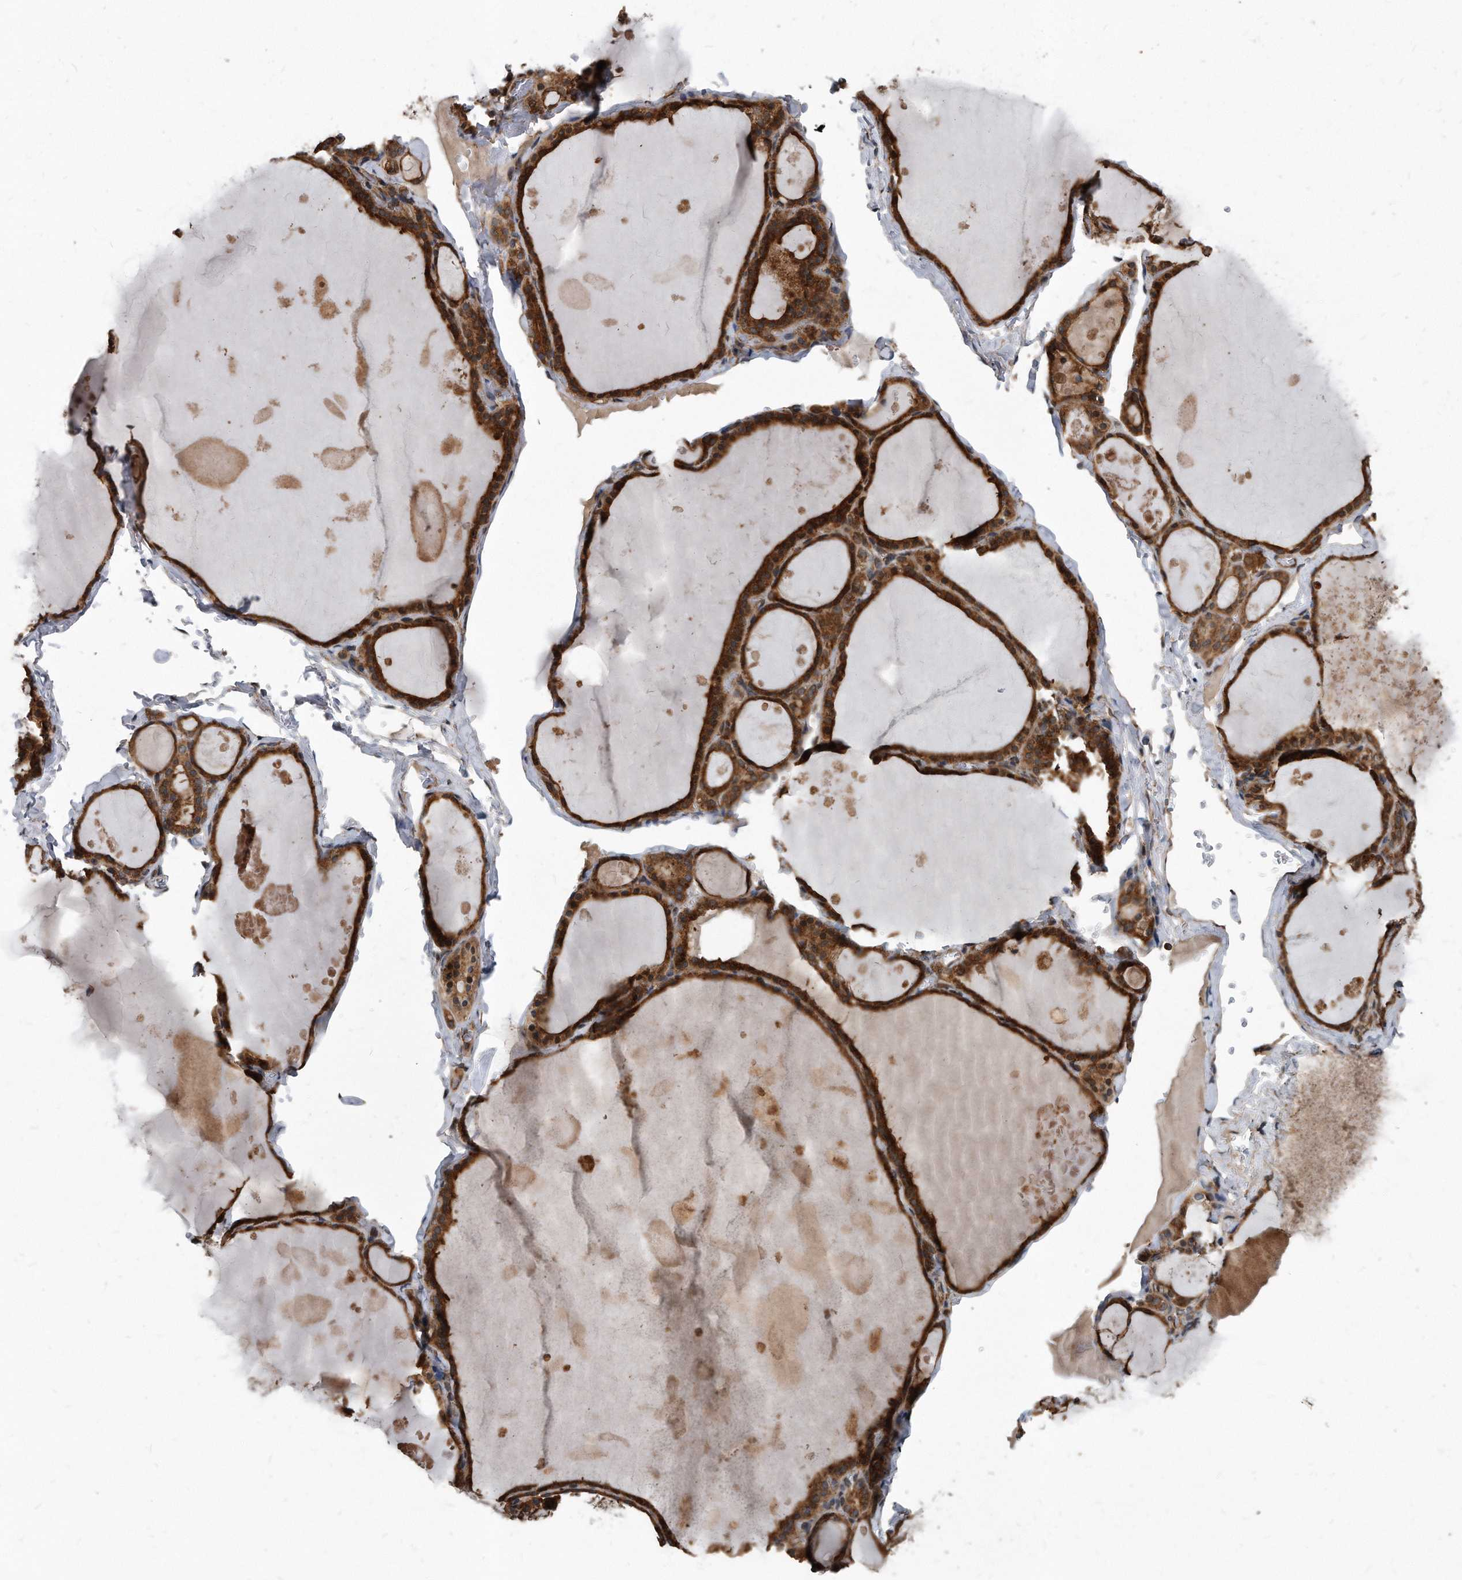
{"staining": {"intensity": "strong", "quantity": ">75%", "location": "cytoplasmic/membranous"}, "tissue": "thyroid gland", "cell_type": "Glandular cells", "image_type": "normal", "snomed": [{"axis": "morphology", "description": "Normal tissue, NOS"}, {"axis": "topography", "description": "Thyroid gland"}], "caption": "The photomicrograph demonstrates immunohistochemical staining of unremarkable thyroid gland. There is strong cytoplasmic/membranous staining is identified in about >75% of glandular cells. The protein of interest is stained brown, and the nuclei are stained in blue (DAB IHC with brightfield microscopy, high magnification).", "gene": "FAM136A", "patient": {"sex": "male", "age": 56}}